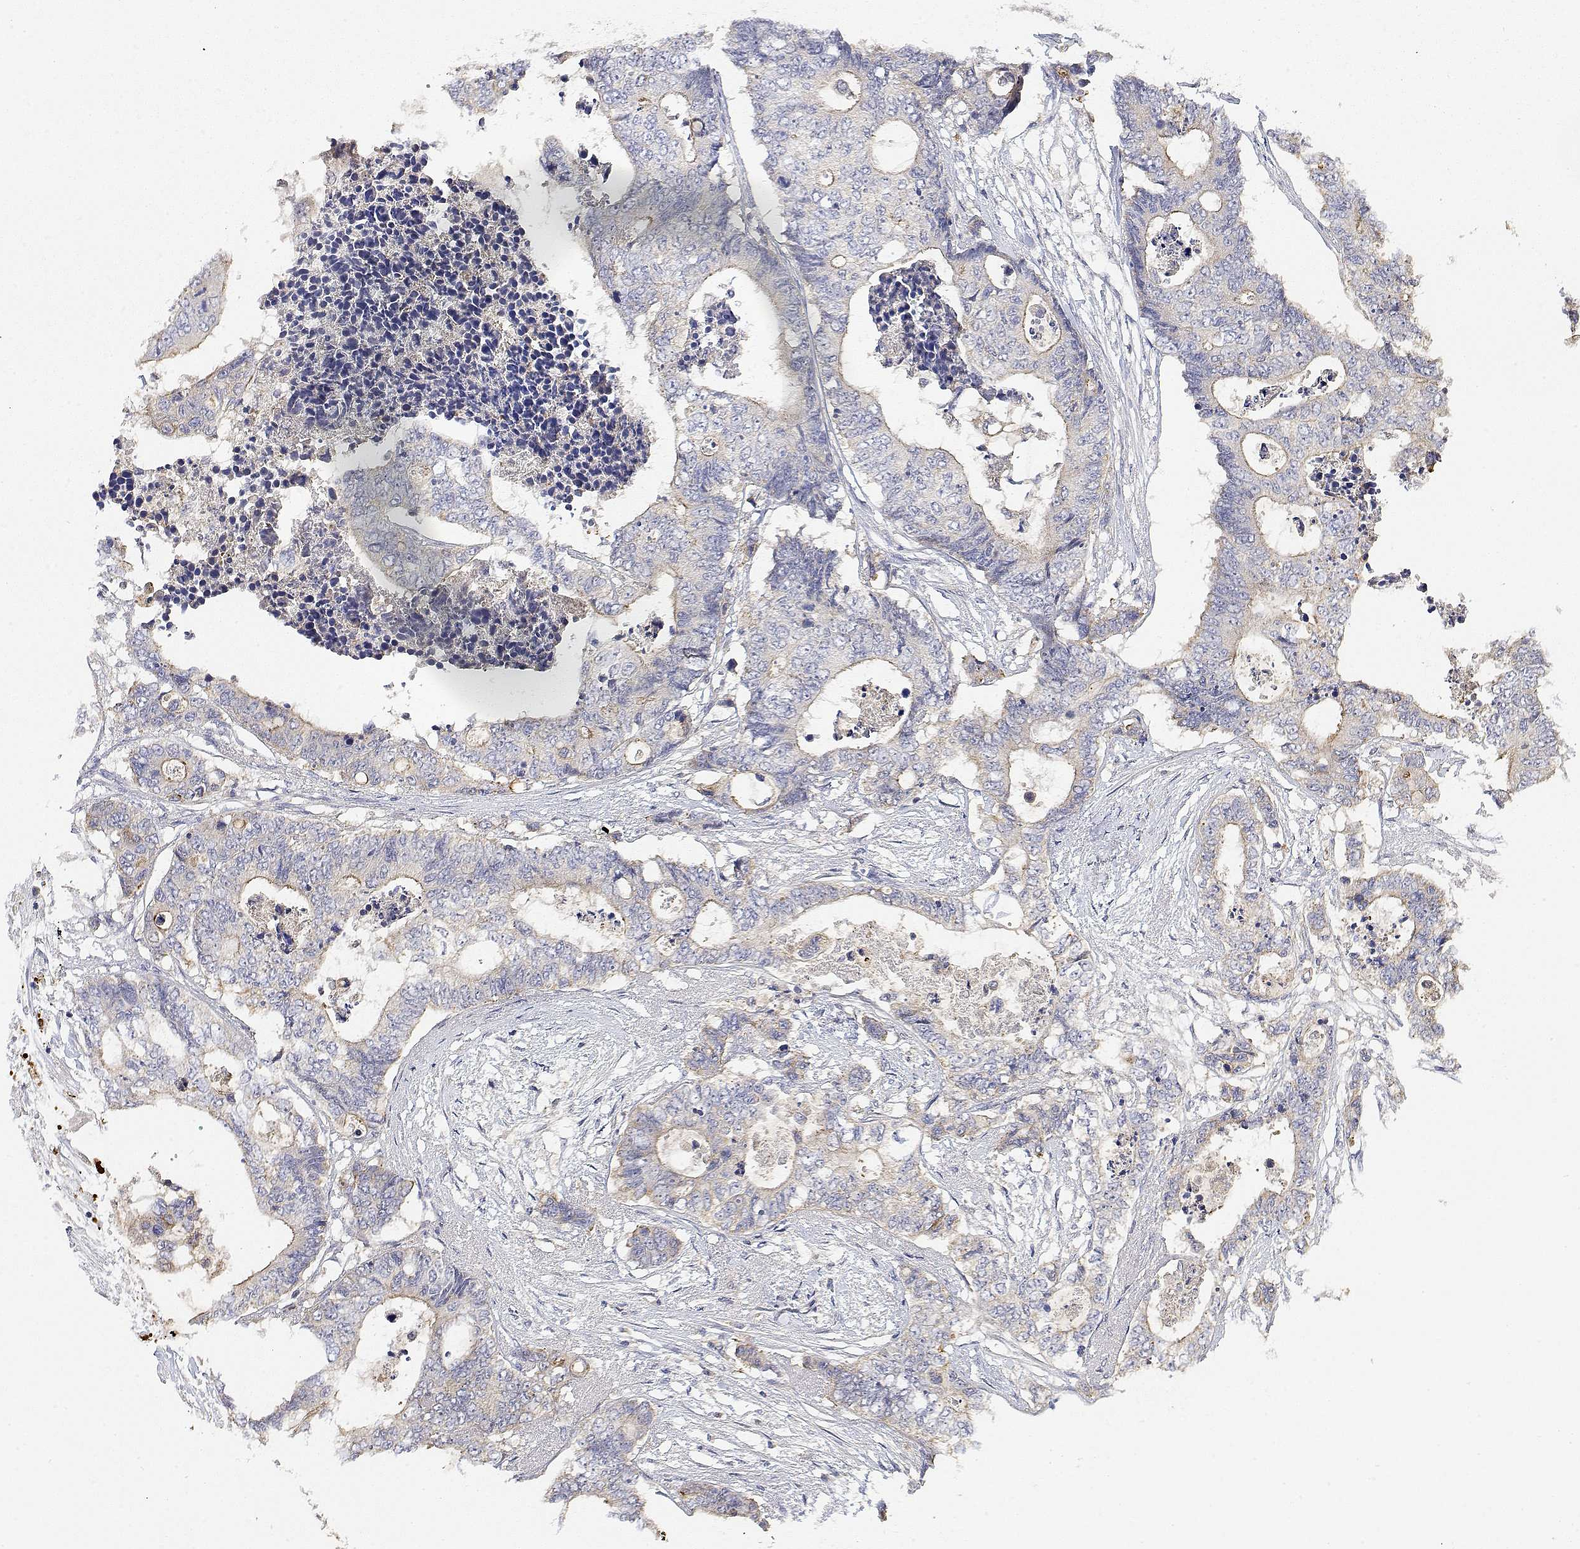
{"staining": {"intensity": "weak", "quantity": "<25%", "location": "cytoplasmic/membranous"}, "tissue": "colorectal cancer", "cell_type": "Tumor cells", "image_type": "cancer", "snomed": [{"axis": "morphology", "description": "Adenocarcinoma, NOS"}, {"axis": "topography", "description": "Colon"}], "caption": "Human colorectal cancer (adenocarcinoma) stained for a protein using immunohistochemistry displays no expression in tumor cells.", "gene": "LONRF3", "patient": {"sex": "female", "age": 48}}